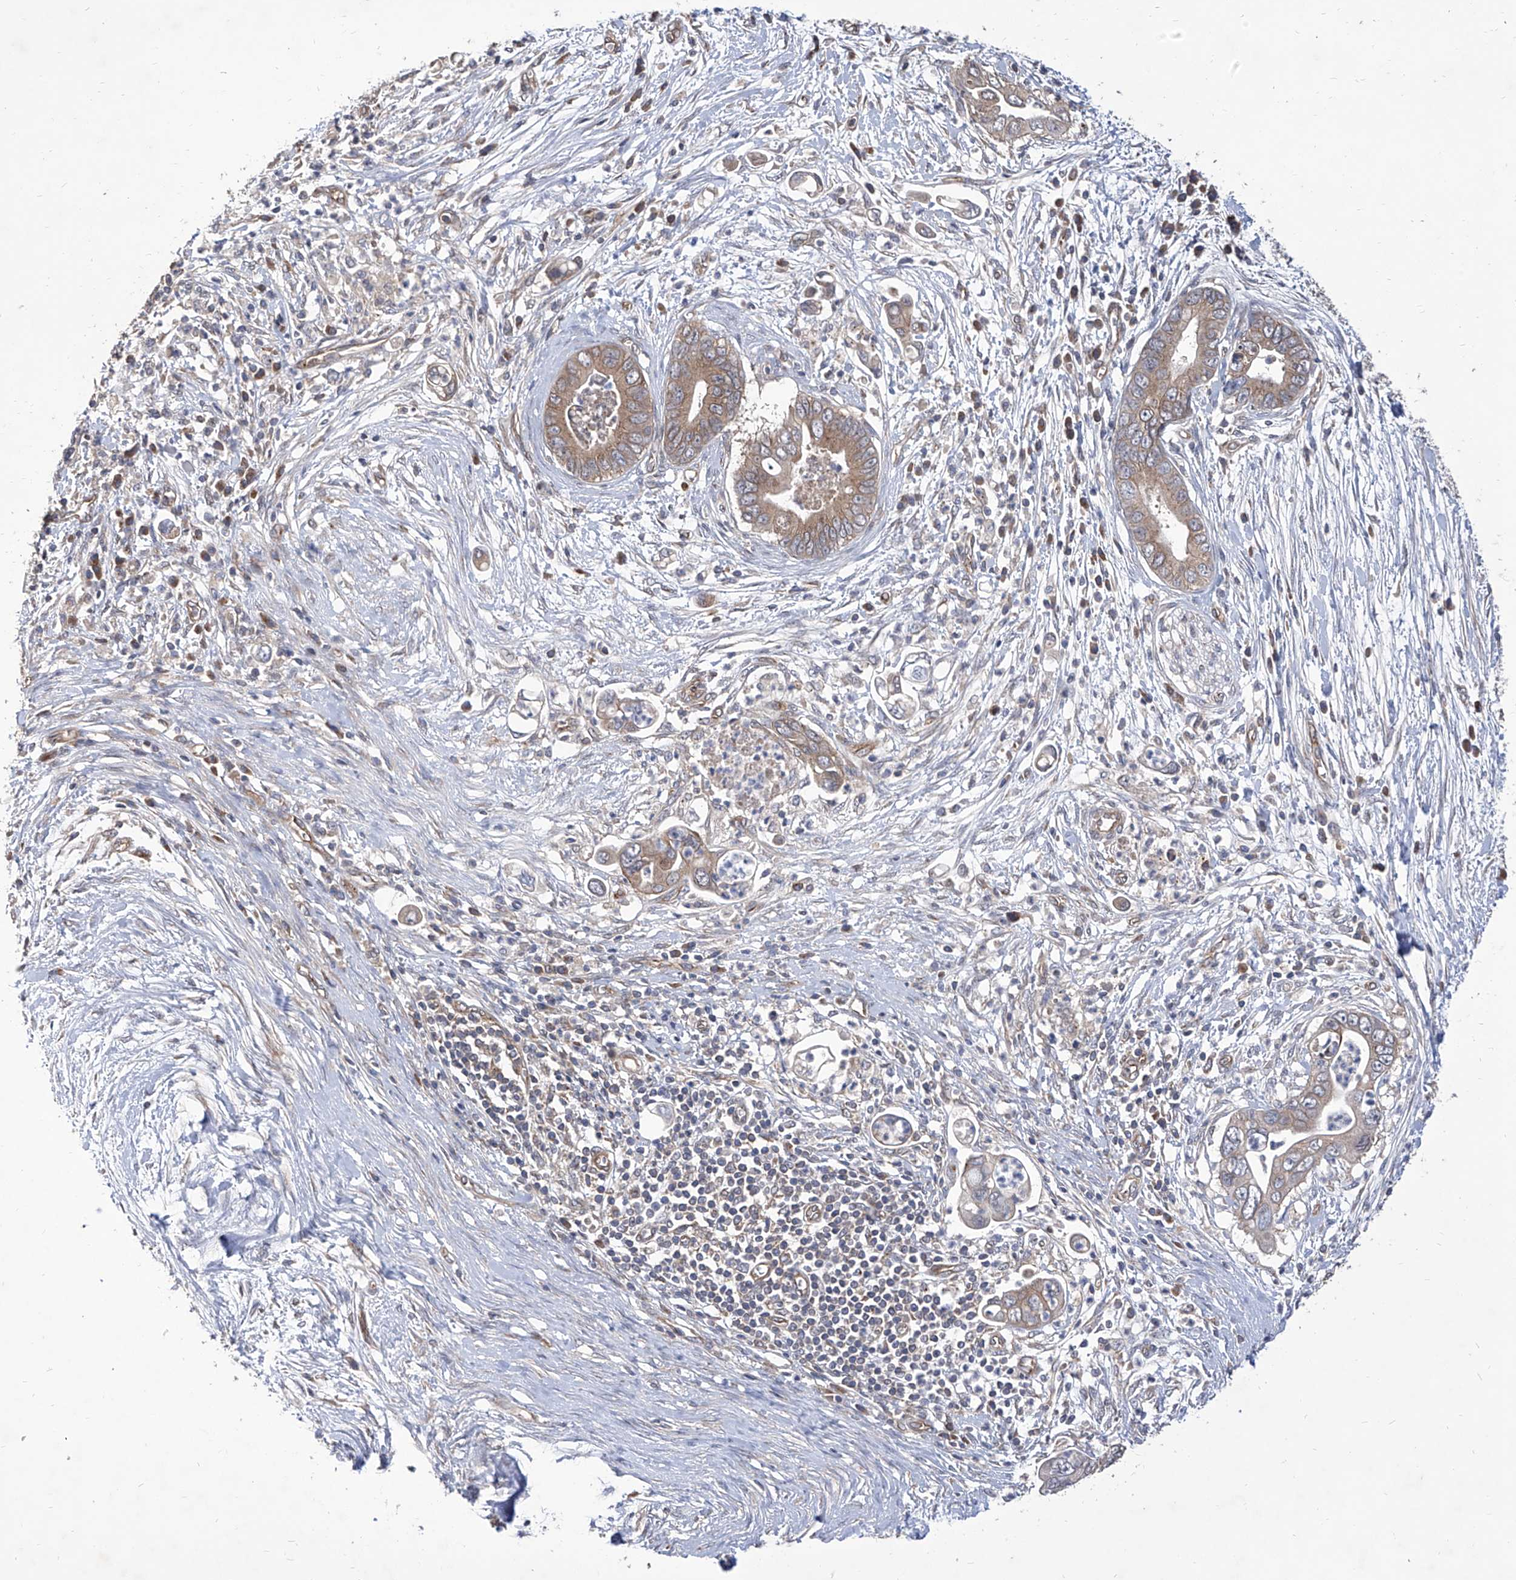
{"staining": {"intensity": "moderate", "quantity": ">75%", "location": "cytoplasmic/membranous"}, "tissue": "pancreatic cancer", "cell_type": "Tumor cells", "image_type": "cancer", "snomed": [{"axis": "morphology", "description": "Adenocarcinoma, NOS"}, {"axis": "topography", "description": "Pancreas"}], "caption": "Immunohistochemical staining of pancreatic cancer exhibits medium levels of moderate cytoplasmic/membranous protein positivity in about >75% of tumor cells.", "gene": "TJAP1", "patient": {"sex": "male", "age": 75}}